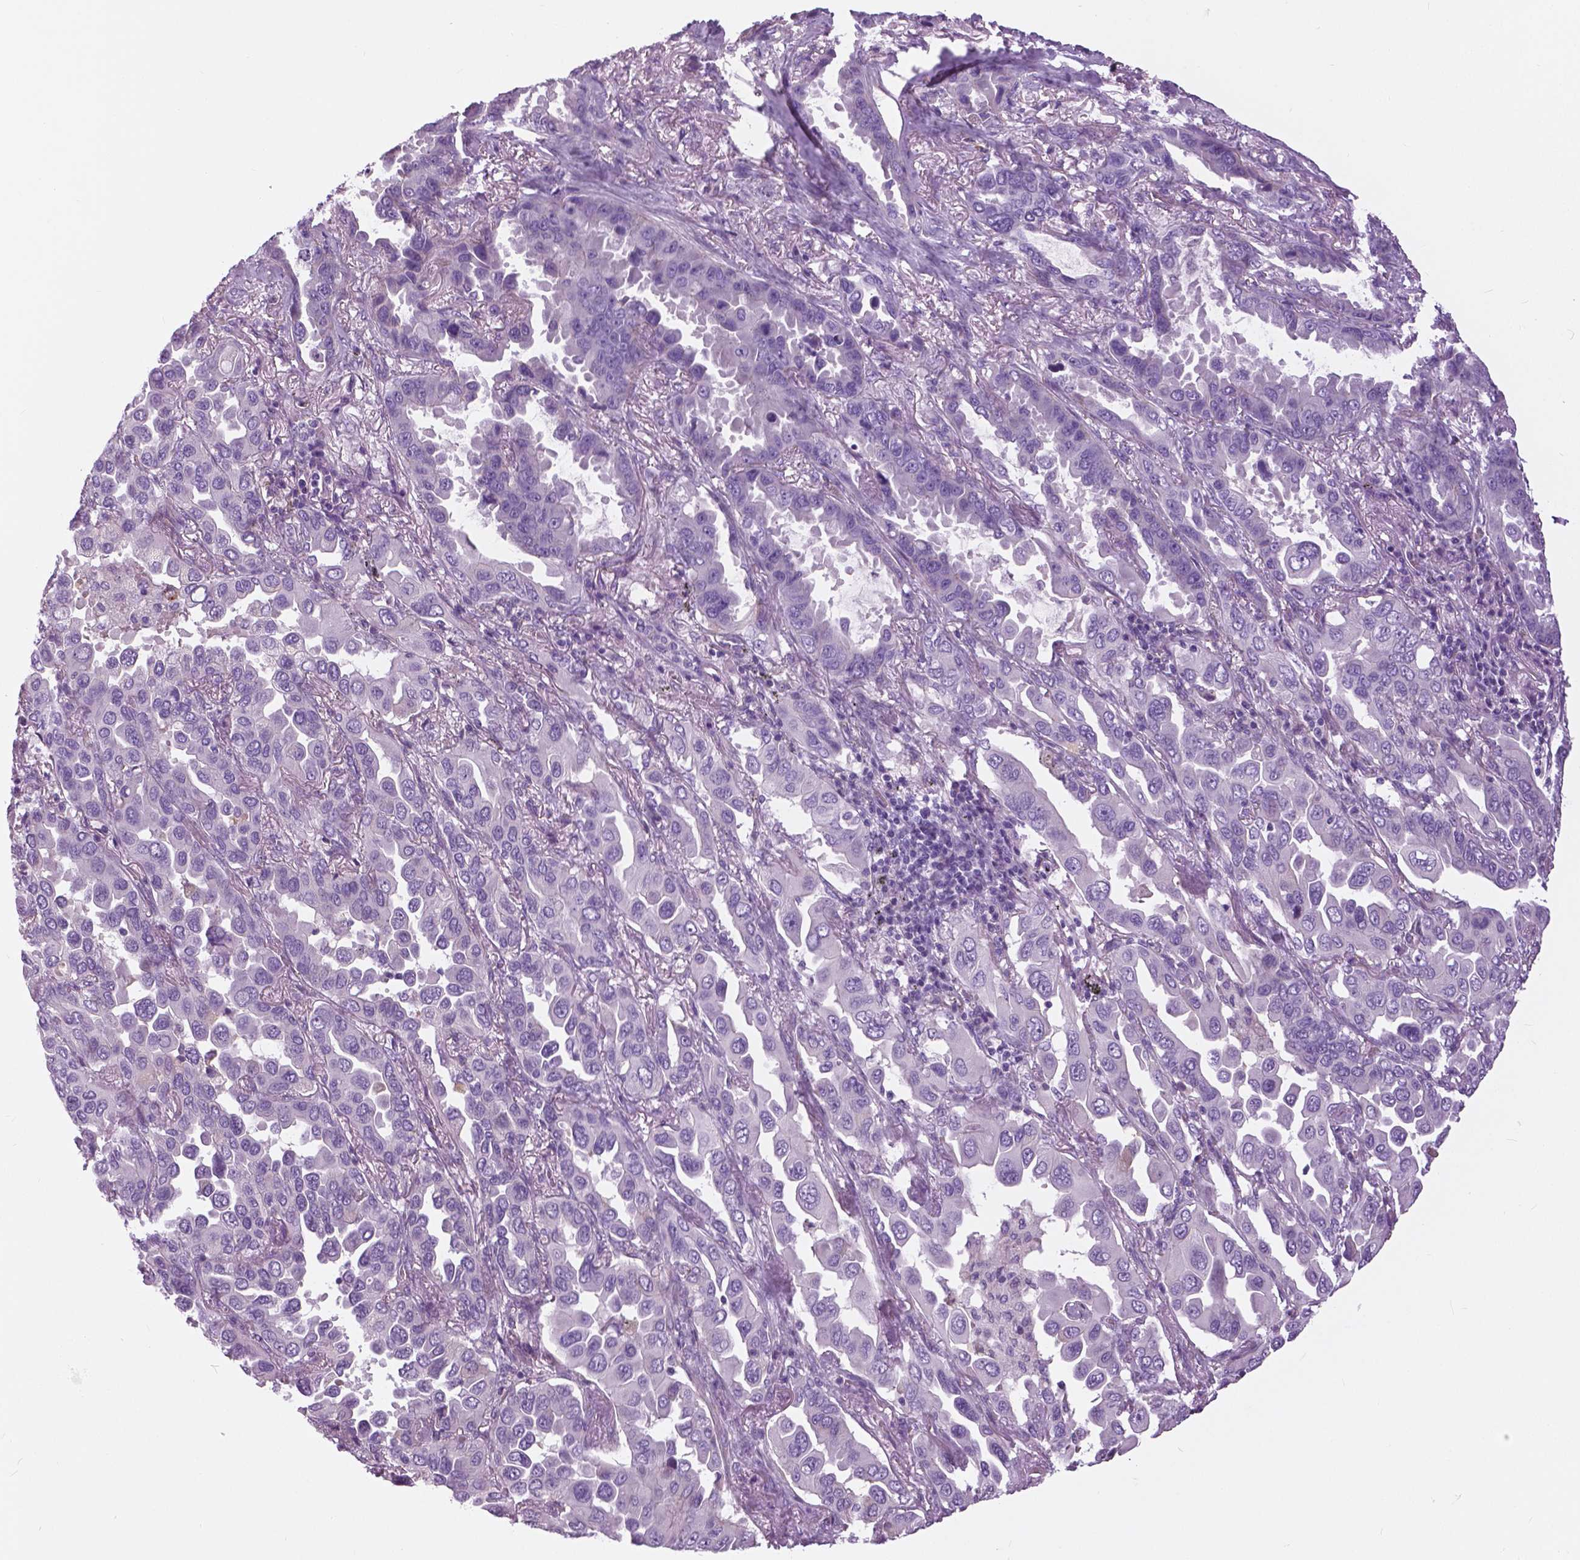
{"staining": {"intensity": "negative", "quantity": "none", "location": "none"}, "tissue": "lung cancer", "cell_type": "Tumor cells", "image_type": "cancer", "snomed": [{"axis": "morphology", "description": "Adenocarcinoma, NOS"}, {"axis": "topography", "description": "Lung"}], "caption": "Human lung cancer stained for a protein using IHC reveals no positivity in tumor cells.", "gene": "SERPINI1", "patient": {"sex": "male", "age": 64}}